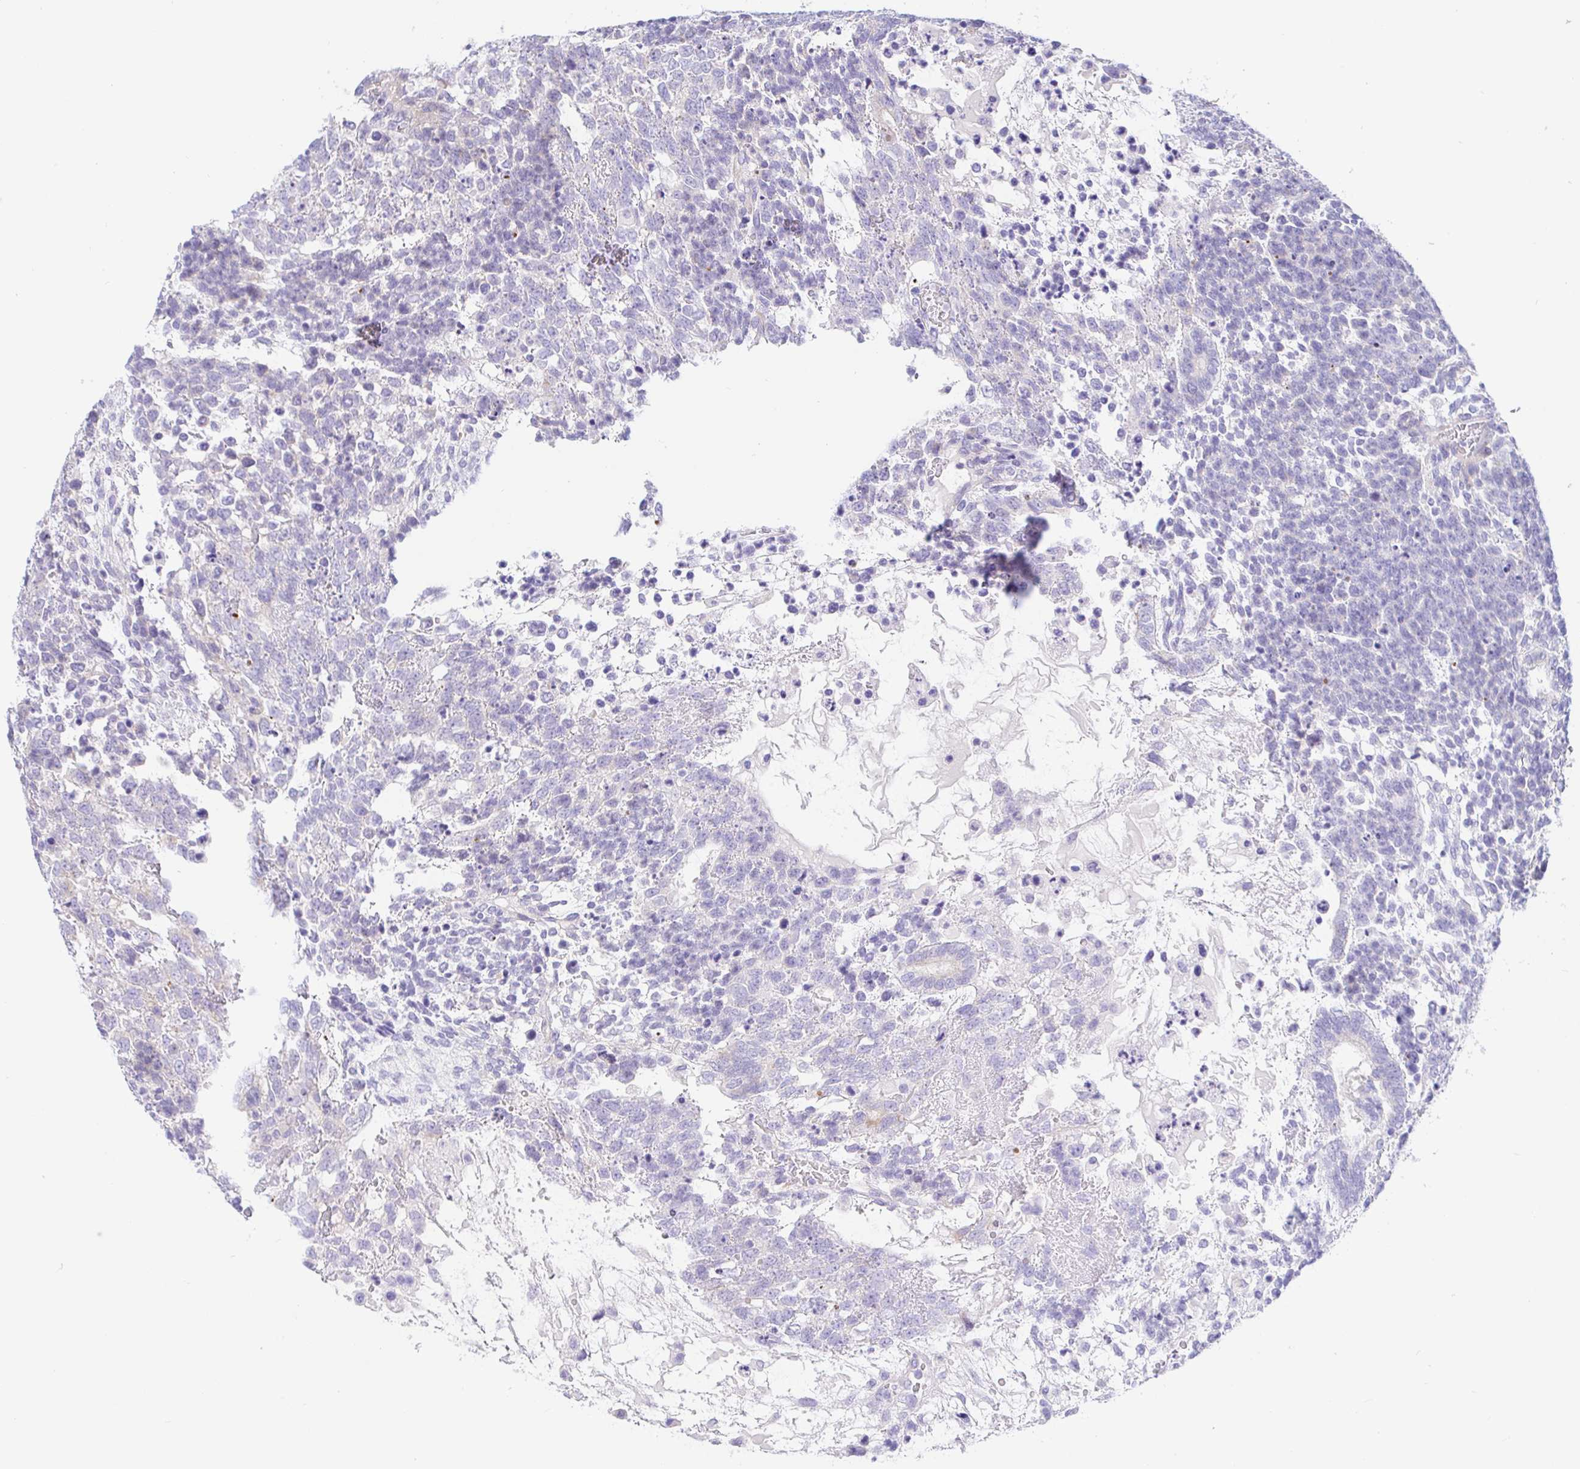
{"staining": {"intensity": "negative", "quantity": "none", "location": "none"}, "tissue": "testis cancer", "cell_type": "Tumor cells", "image_type": "cancer", "snomed": [{"axis": "morphology", "description": "Carcinoma, Embryonal, NOS"}, {"axis": "topography", "description": "Testis"}], "caption": "Tumor cells show no significant protein staining in testis cancer.", "gene": "PINLYP", "patient": {"sex": "male", "age": 23}}